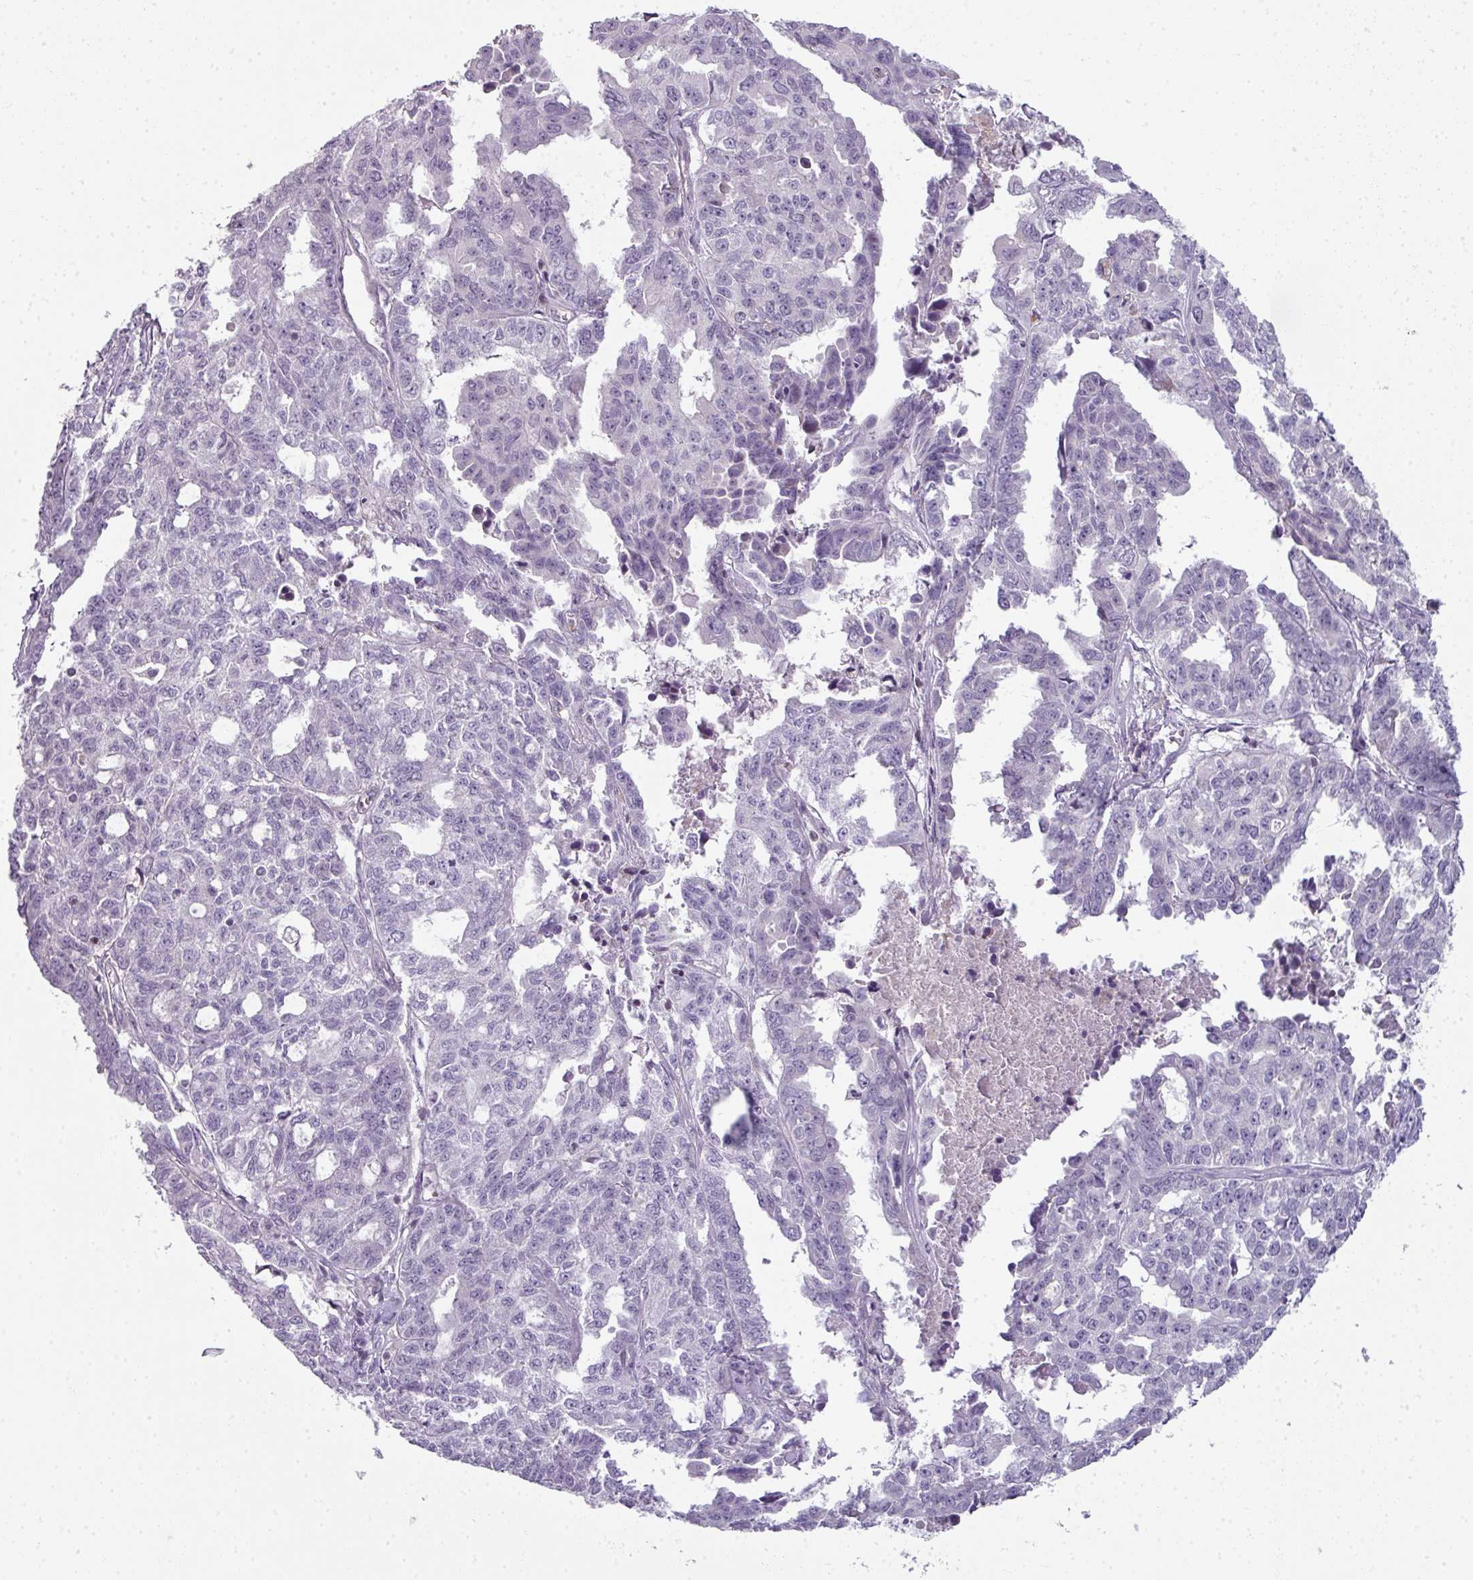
{"staining": {"intensity": "negative", "quantity": "none", "location": "none"}, "tissue": "ovarian cancer", "cell_type": "Tumor cells", "image_type": "cancer", "snomed": [{"axis": "morphology", "description": "Adenocarcinoma, NOS"}, {"axis": "morphology", "description": "Carcinoma, endometroid"}, {"axis": "topography", "description": "Ovary"}], "caption": "Ovarian adenocarcinoma was stained to show a protein in brown. There is no significant expression in tumor cells. (Brightfield microscopy of DAB immunohistochemistry at high magnification).", "gene": "STAT5A", "patient": {"sex": "female", "age": 72}}